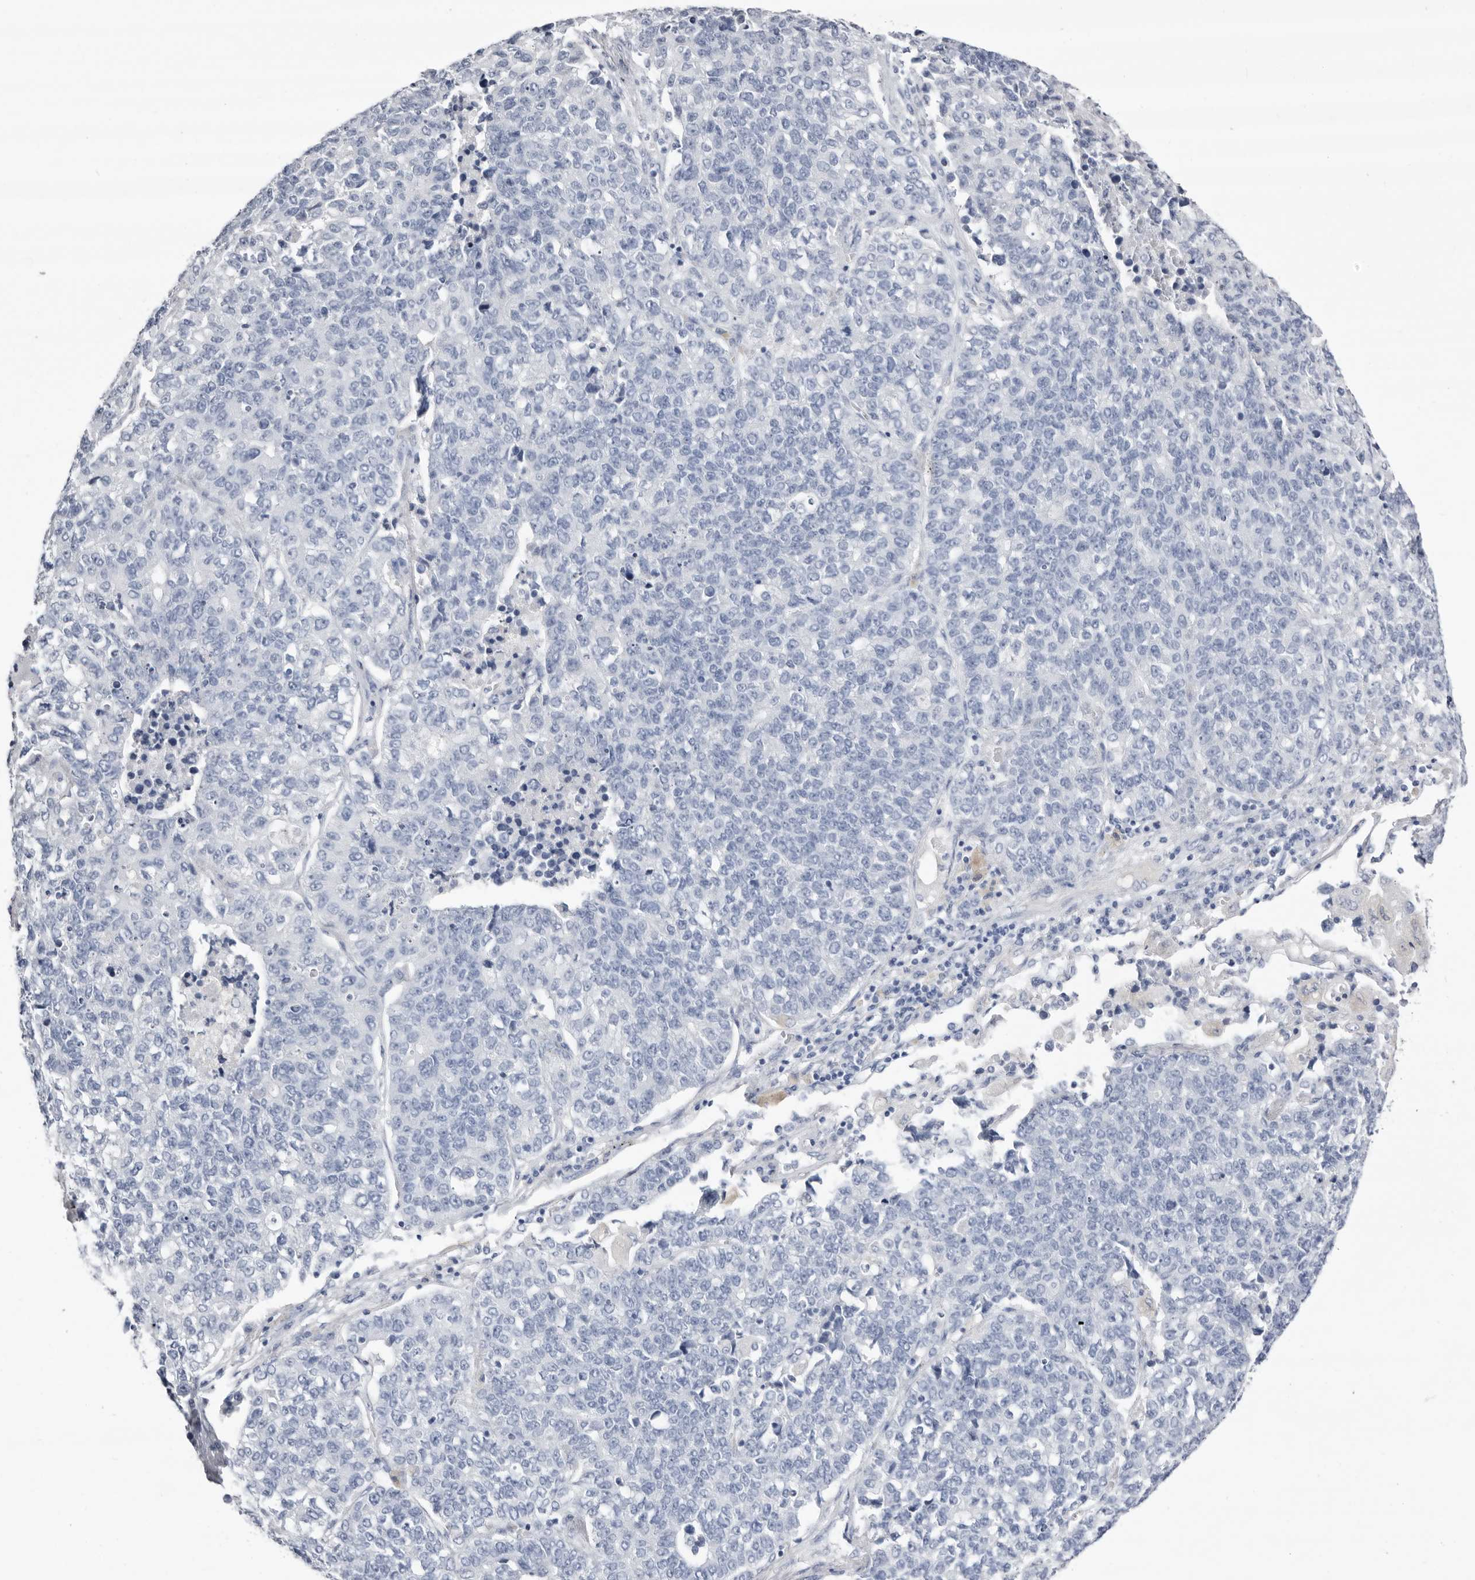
{"staining": {"intensity": "negative", "quantity": "none", "location": "none"}, "tissue": "lung cancer", "cell_type": "Tumor cells", "image_type": "cancer", "snomed": [{"axis": "morphology", "description": "Adenocarcinoma, NOS"}, {"axis": "topography", "description": "Lung"}], "caption": "Protein analysis of lung cancer (adenocarcinoma) reveals no significant staining in tumor cells. Nuclei are stained in blue.", "gene": "LPO", "patient": {"sex": "male", "age": 49}}